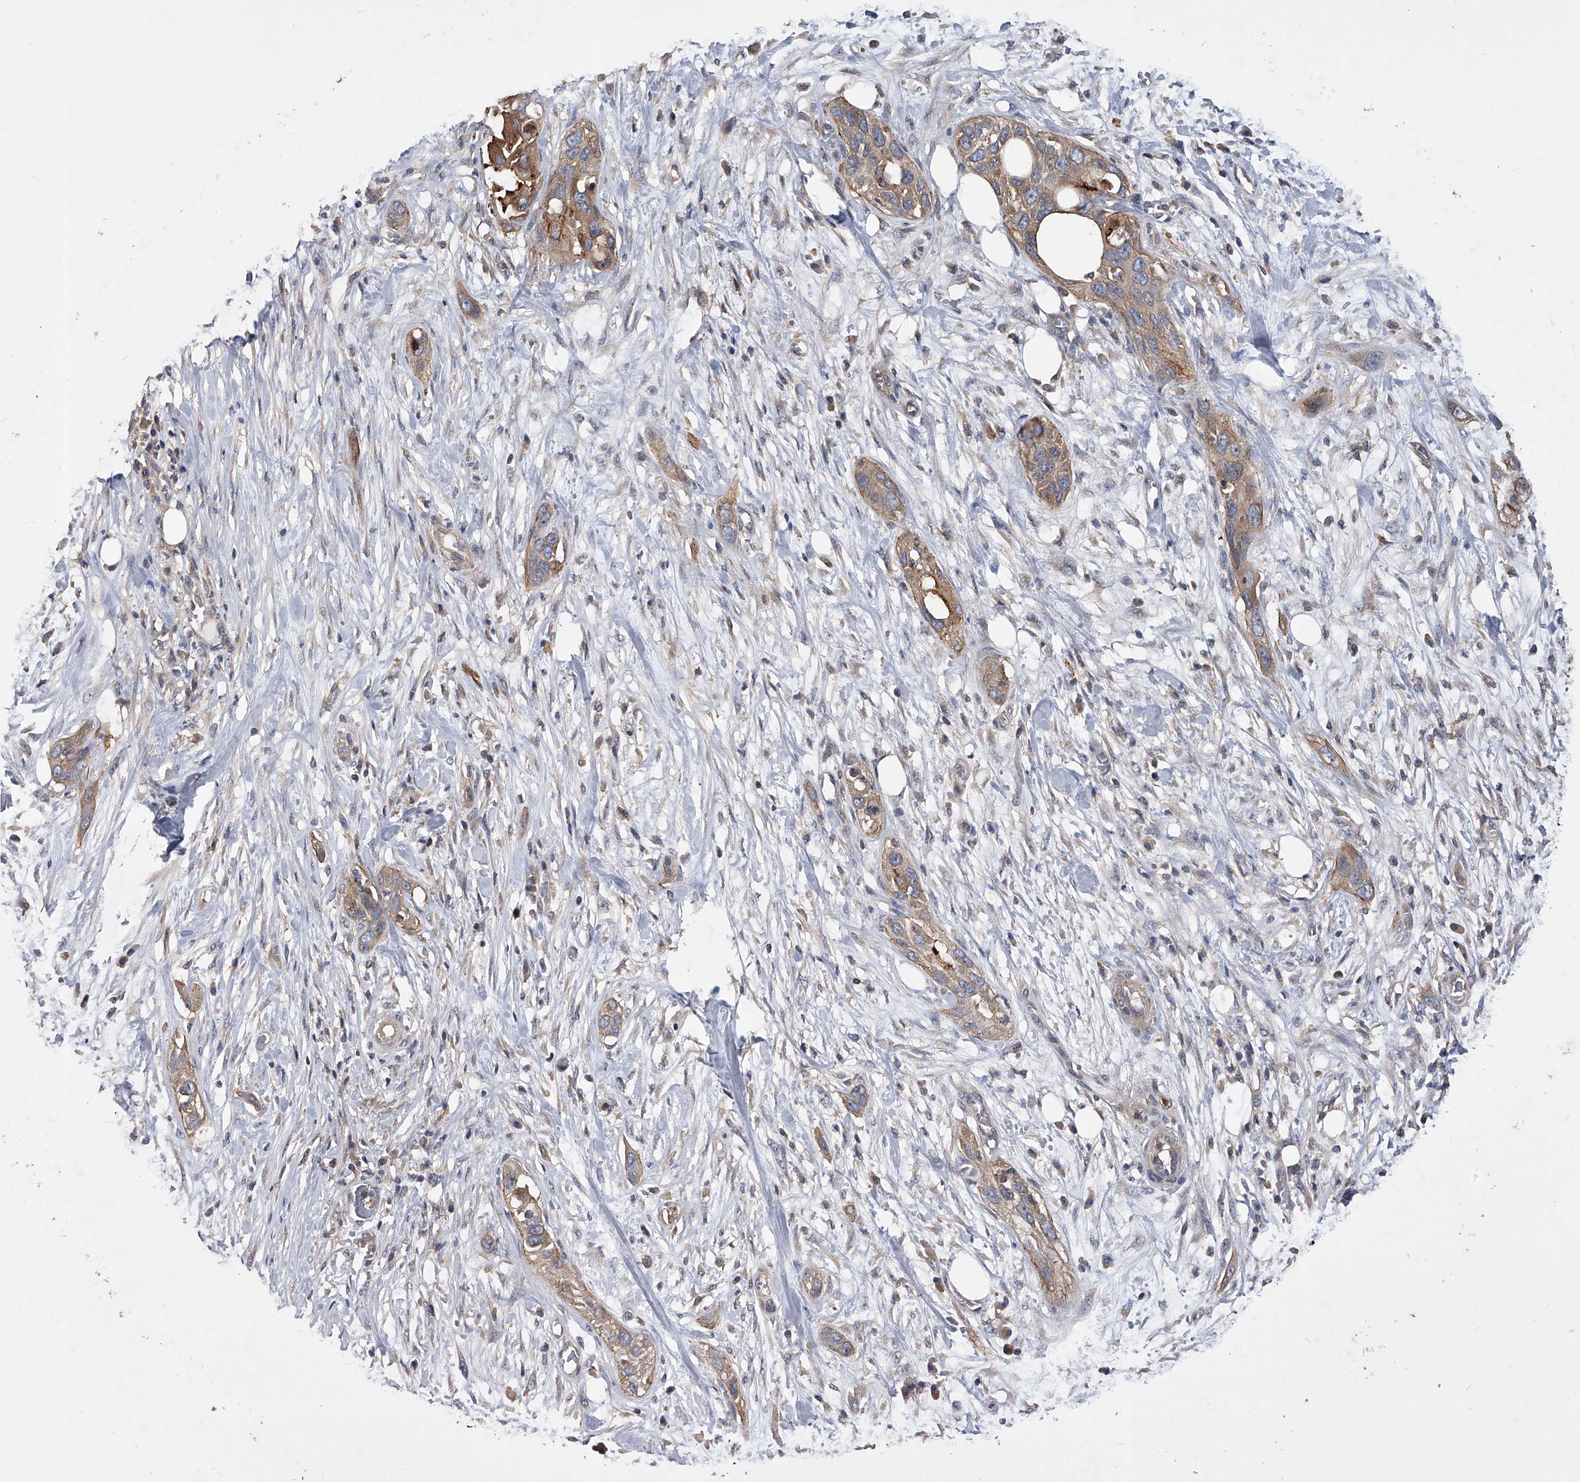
{"staining": {"intensity": "moderate", "quantity": ">75%", "location": "cytoplasmic/membranous"}, "tissue": "pancreatic cancer", "cell_type": "Tumor cells", "image_type": "cancer", "snomed": [{"axis": "morphology", "description": "Adenocarcinoma, NOS"}, {"axis": "topography", "description": "Pancreas"}], "caption": "Tumor cells demonstrate moderate cytoplasmic/membranous staining in about >75% of cells in pancreatic adenocarcinoma.", "gene": "CUL7", "patient": {"sex": "female", "age": 60}}